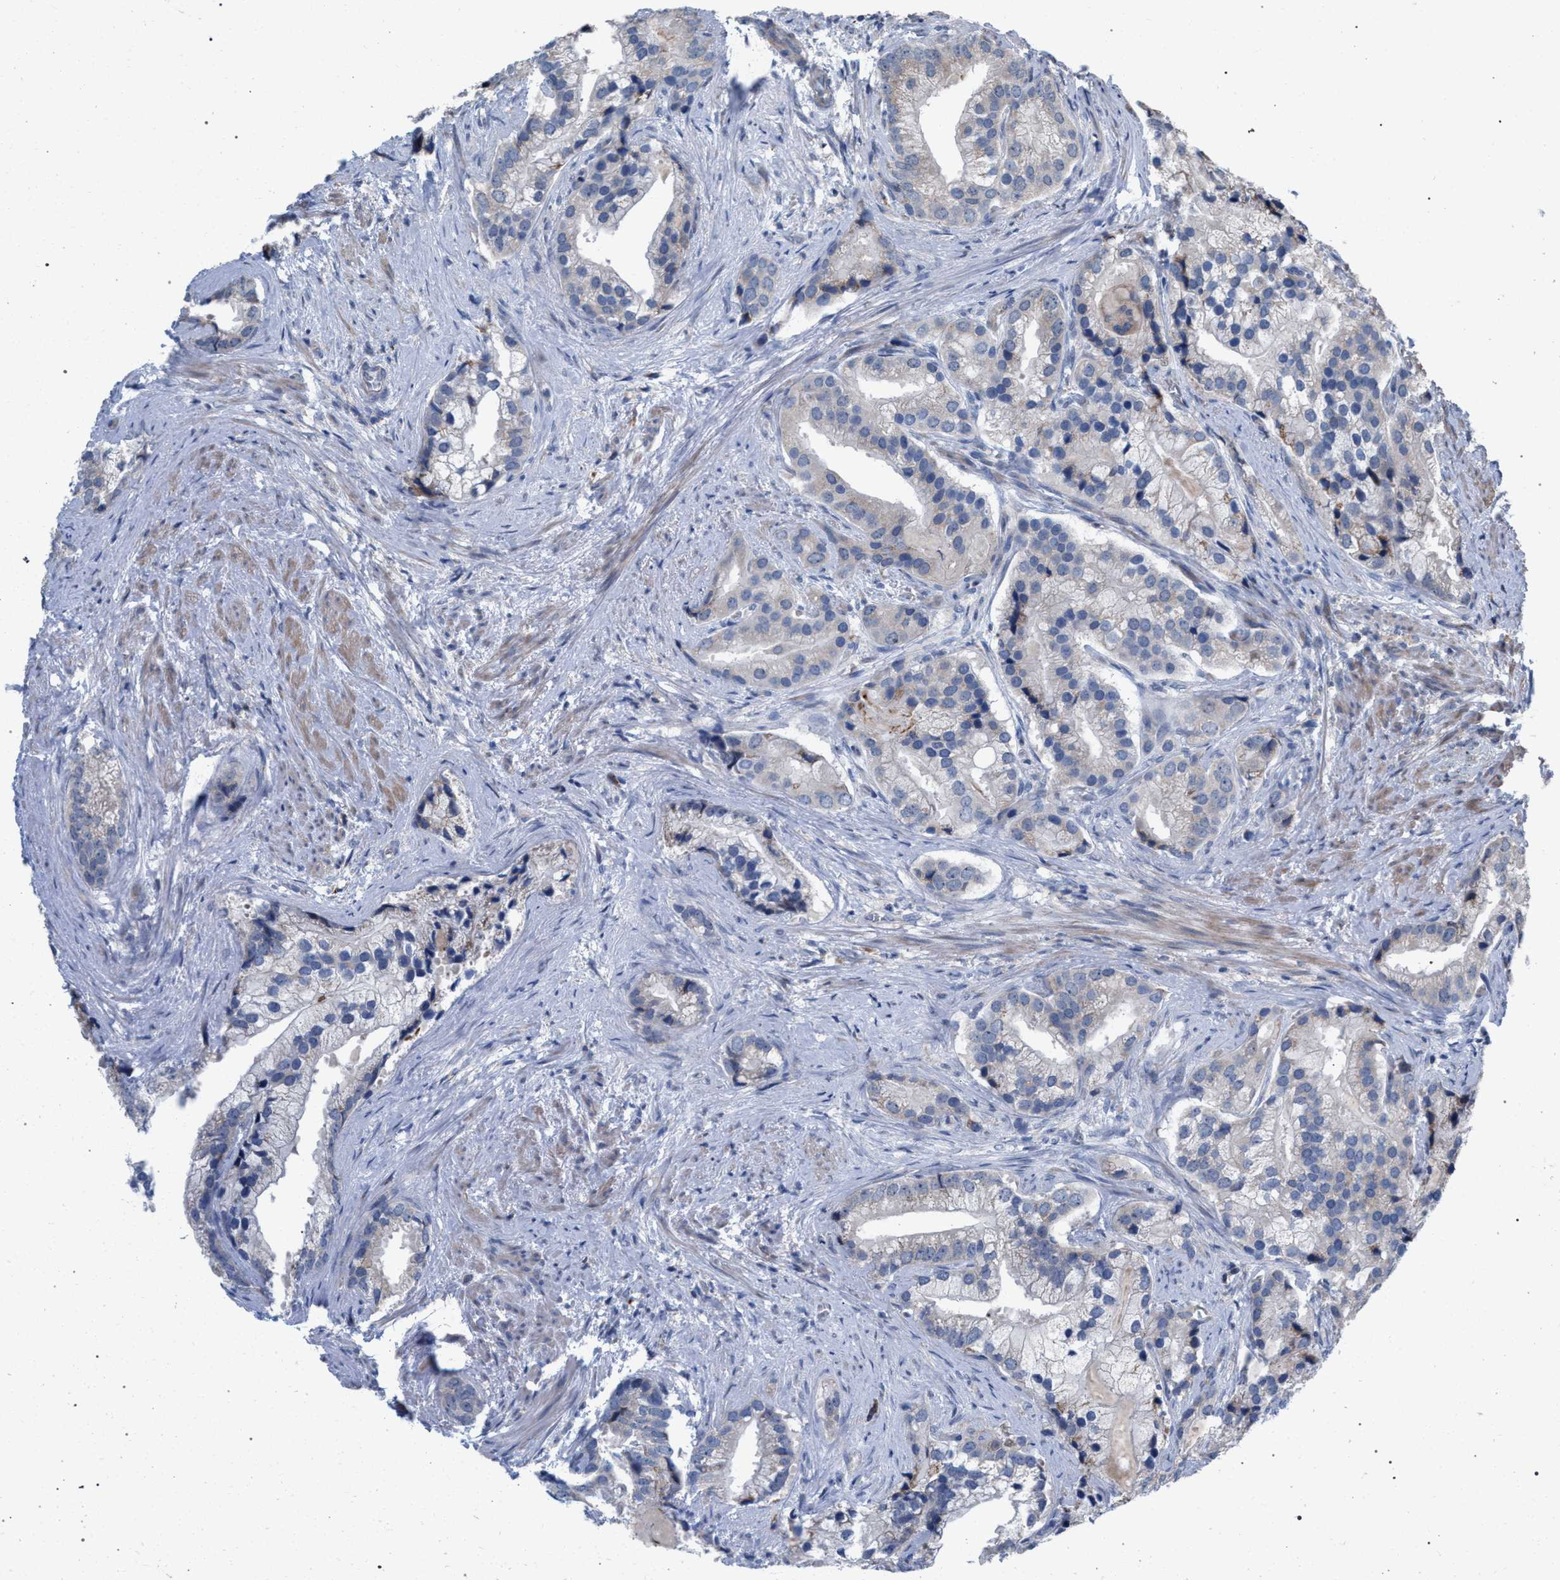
{"staining": {"intensity": "negative", "quantity": "none", "location": "none"}, "tissue": "prostate cancer", "cell_type": "Tumor cells", "image_type": "cancer", "snomed": [{"axis": "morphology", "description": "Adenocarcinoma, Low grade"}, {"axis": "topography", "description": "Prostate"}], "caption": "A high-resolution photomicrograph shows immunohistochemistry (IHC) staining of prostate cancer, which reveals no significant positivity in tumor cells.", "gene": "RNF135", "patient": {"sex": "male", "age": 71}}